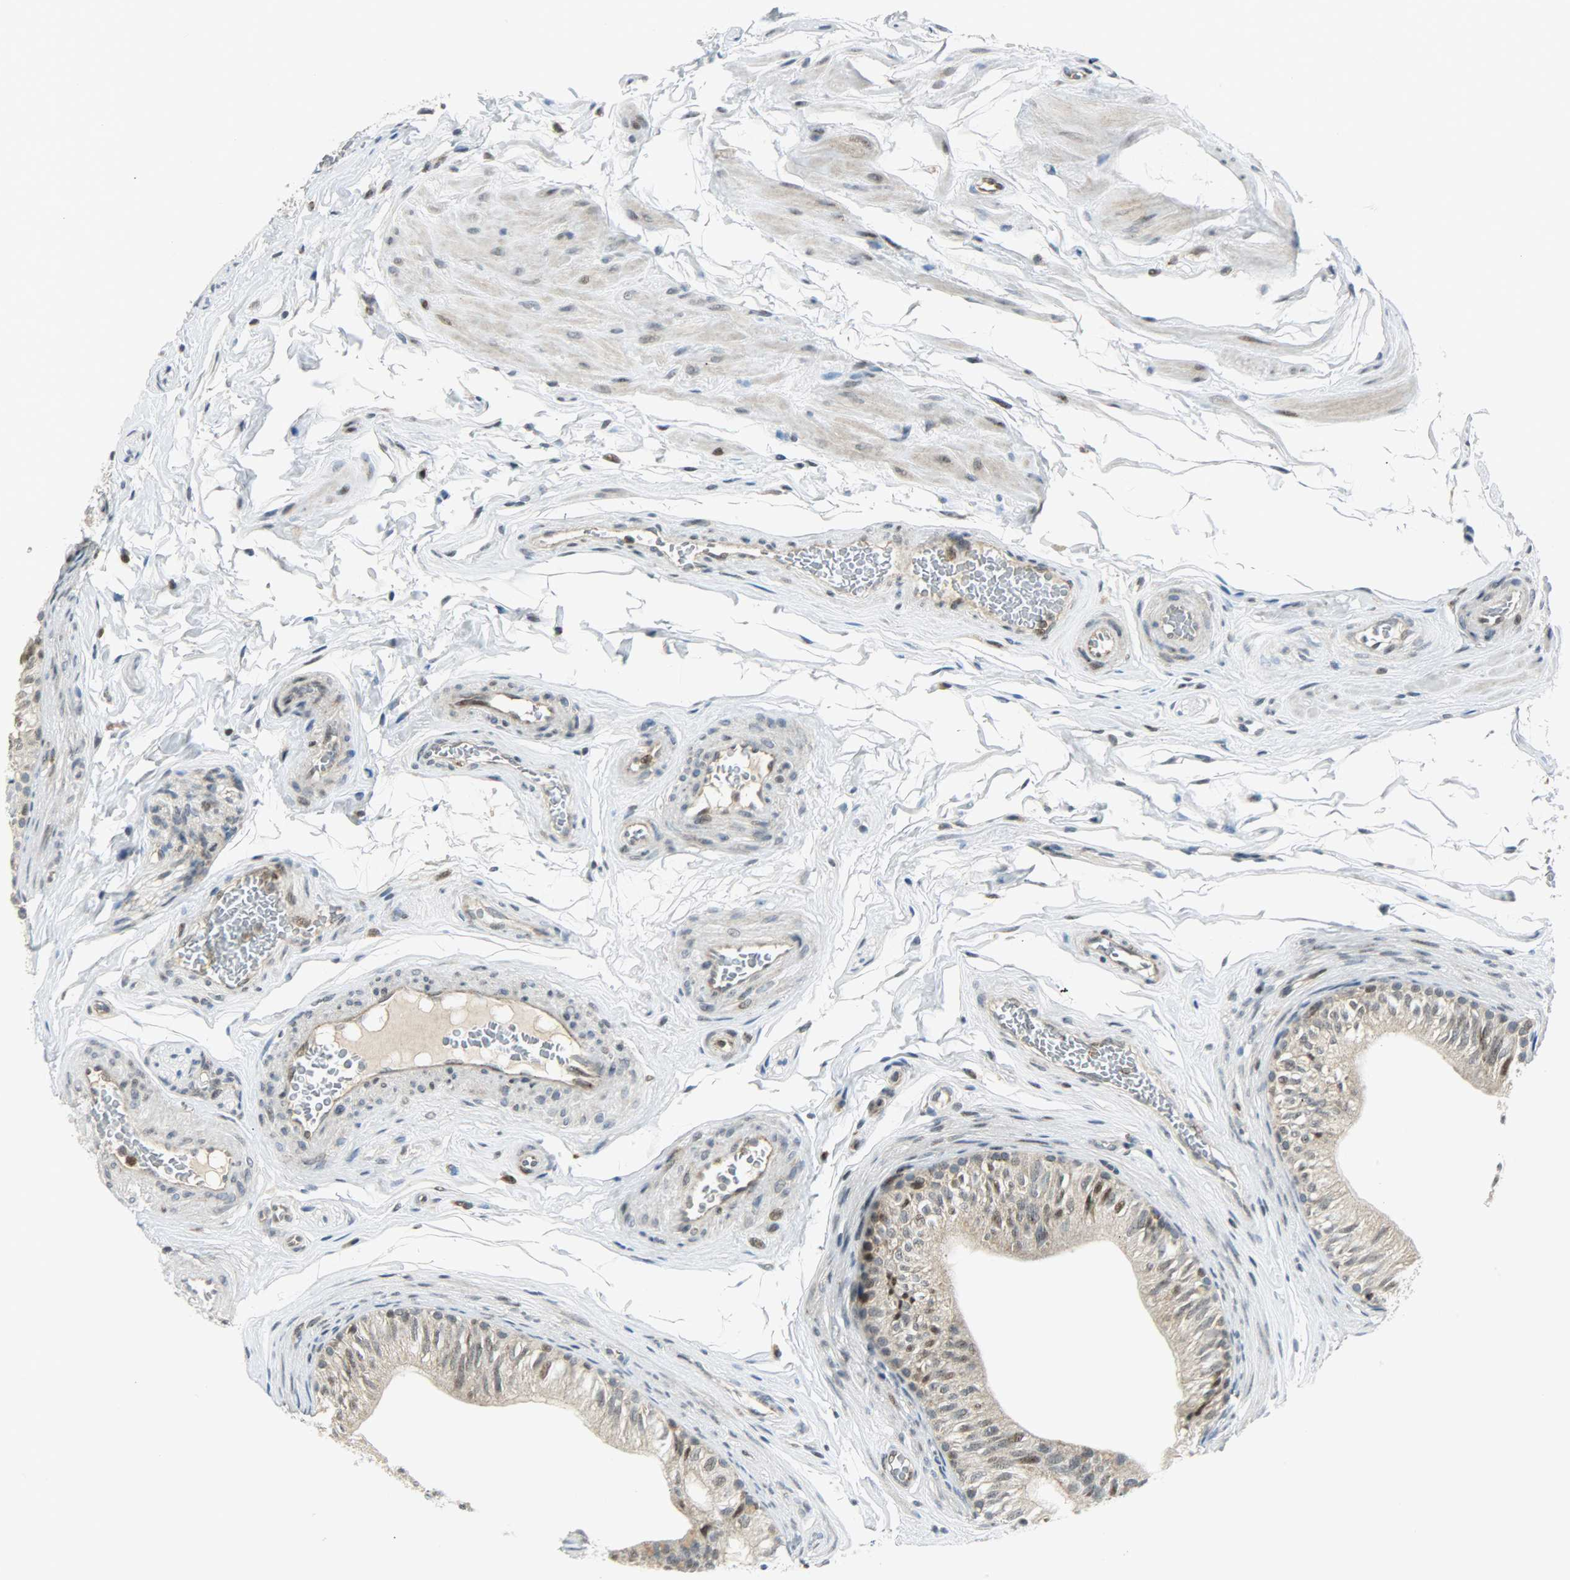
{"staining": {"intensity": "weak", "quantity": ">75%", "location": "cytoplasmic/membranous,nuclear"}, "tissue": "epididymis", "cell_type": "Glandular cells", "image_type": "normal", "snomed": [{"axis": "morphology", "description": "Normal tissue, NOS"}, {"axis": "topography", "description": "Testis"}, {"axis": "topography", "description": "Epididymis"}], "caption": "This histopathology image shows immunohistochemistry staining of benign epididymis, with low weak cytoplasmic/membranous,nuclear expression in about >75% of glandular cells.", "gene": "IL15", "patient": {"sex": "male", "age": 36}}